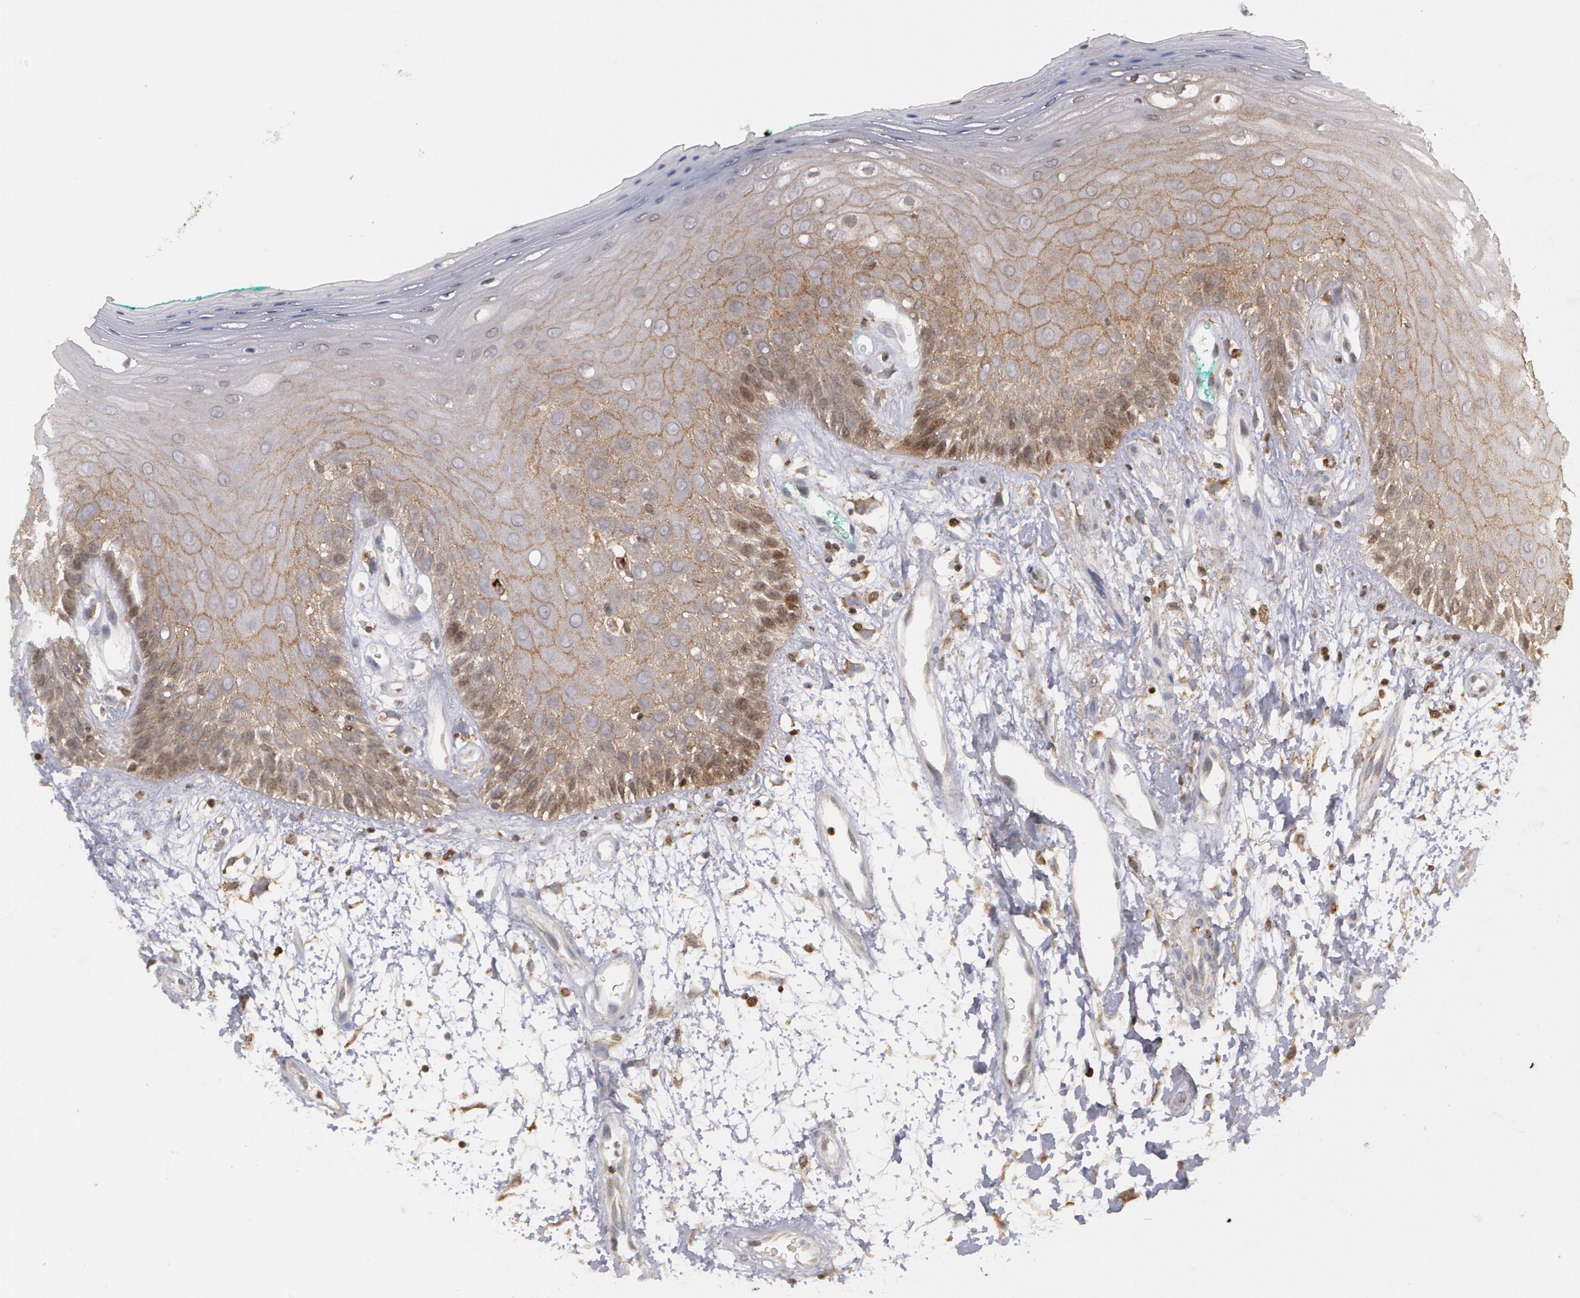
{"staining": {"intensity": "moderate", "quantity": "<25%", "location": "cytoplasmic/membranous,nuclear"}, "tissue": "oral mucosa", "cell_type": "Squamous epithelial cells", "image_type": "normal", "snomed": [{"axis": "morphology", "description": "Normal tissue, NOS"}, {"axis": "morphology", "description": "Squamous cell carcinoma, NOS"}, {"axis": "topography", "description": "Skeletal muscle"}, {"axis": "topography", "description": "Oral tissue"}, {"axis": "topography", "description": "Head-Neck"}], "caption": "IHC (DAB) staining of benign oral mucosa exhibits moderate cytoplasmic/membranous,nuclear protein expression in about <25% of squamous epithelial cells.", "gene": "ERBB2", "patient": {"sex": "female", "age": 84}}